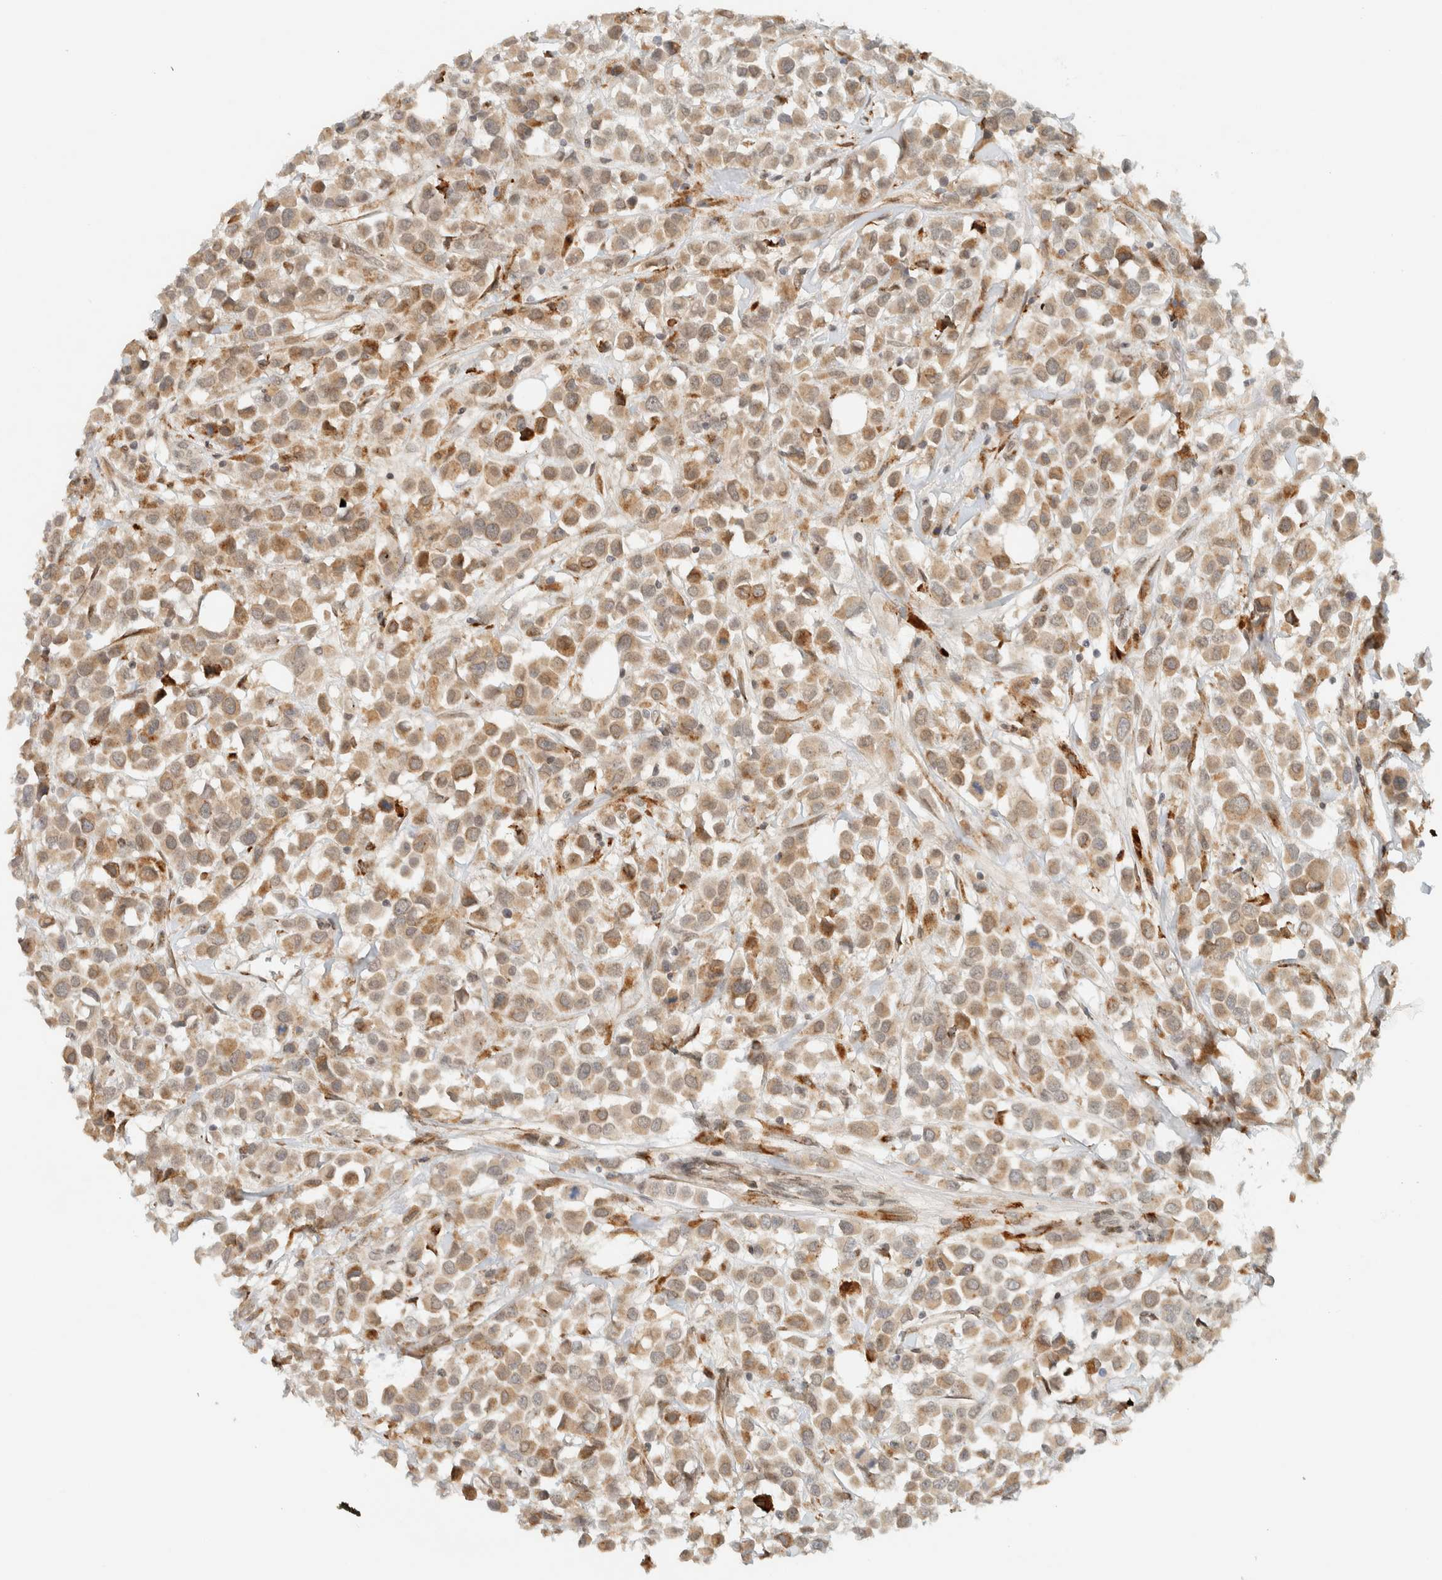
{"staining": {"intensity": "moderate", "quantity": "25%-75%", "location": "cytoplasmic/membranous"}, "tissue": "breast cancer", "cell_type": "Tumor cells", "image_type": "cancer", "snomed": [{"axis": "morphology", "description": "Duct carcinoma"}, {"axis": "topography", "description": "Breast"}], "caption": "Brown immunohistochemical staining in breast cancer (invasive ductal carcinoma) displays moderate cytoplasmic/membranous positivity in approximately 25%-75% of tumor cells.", "gene": "ITPRID1", "patient": {"sex": "female", "age": 61}}